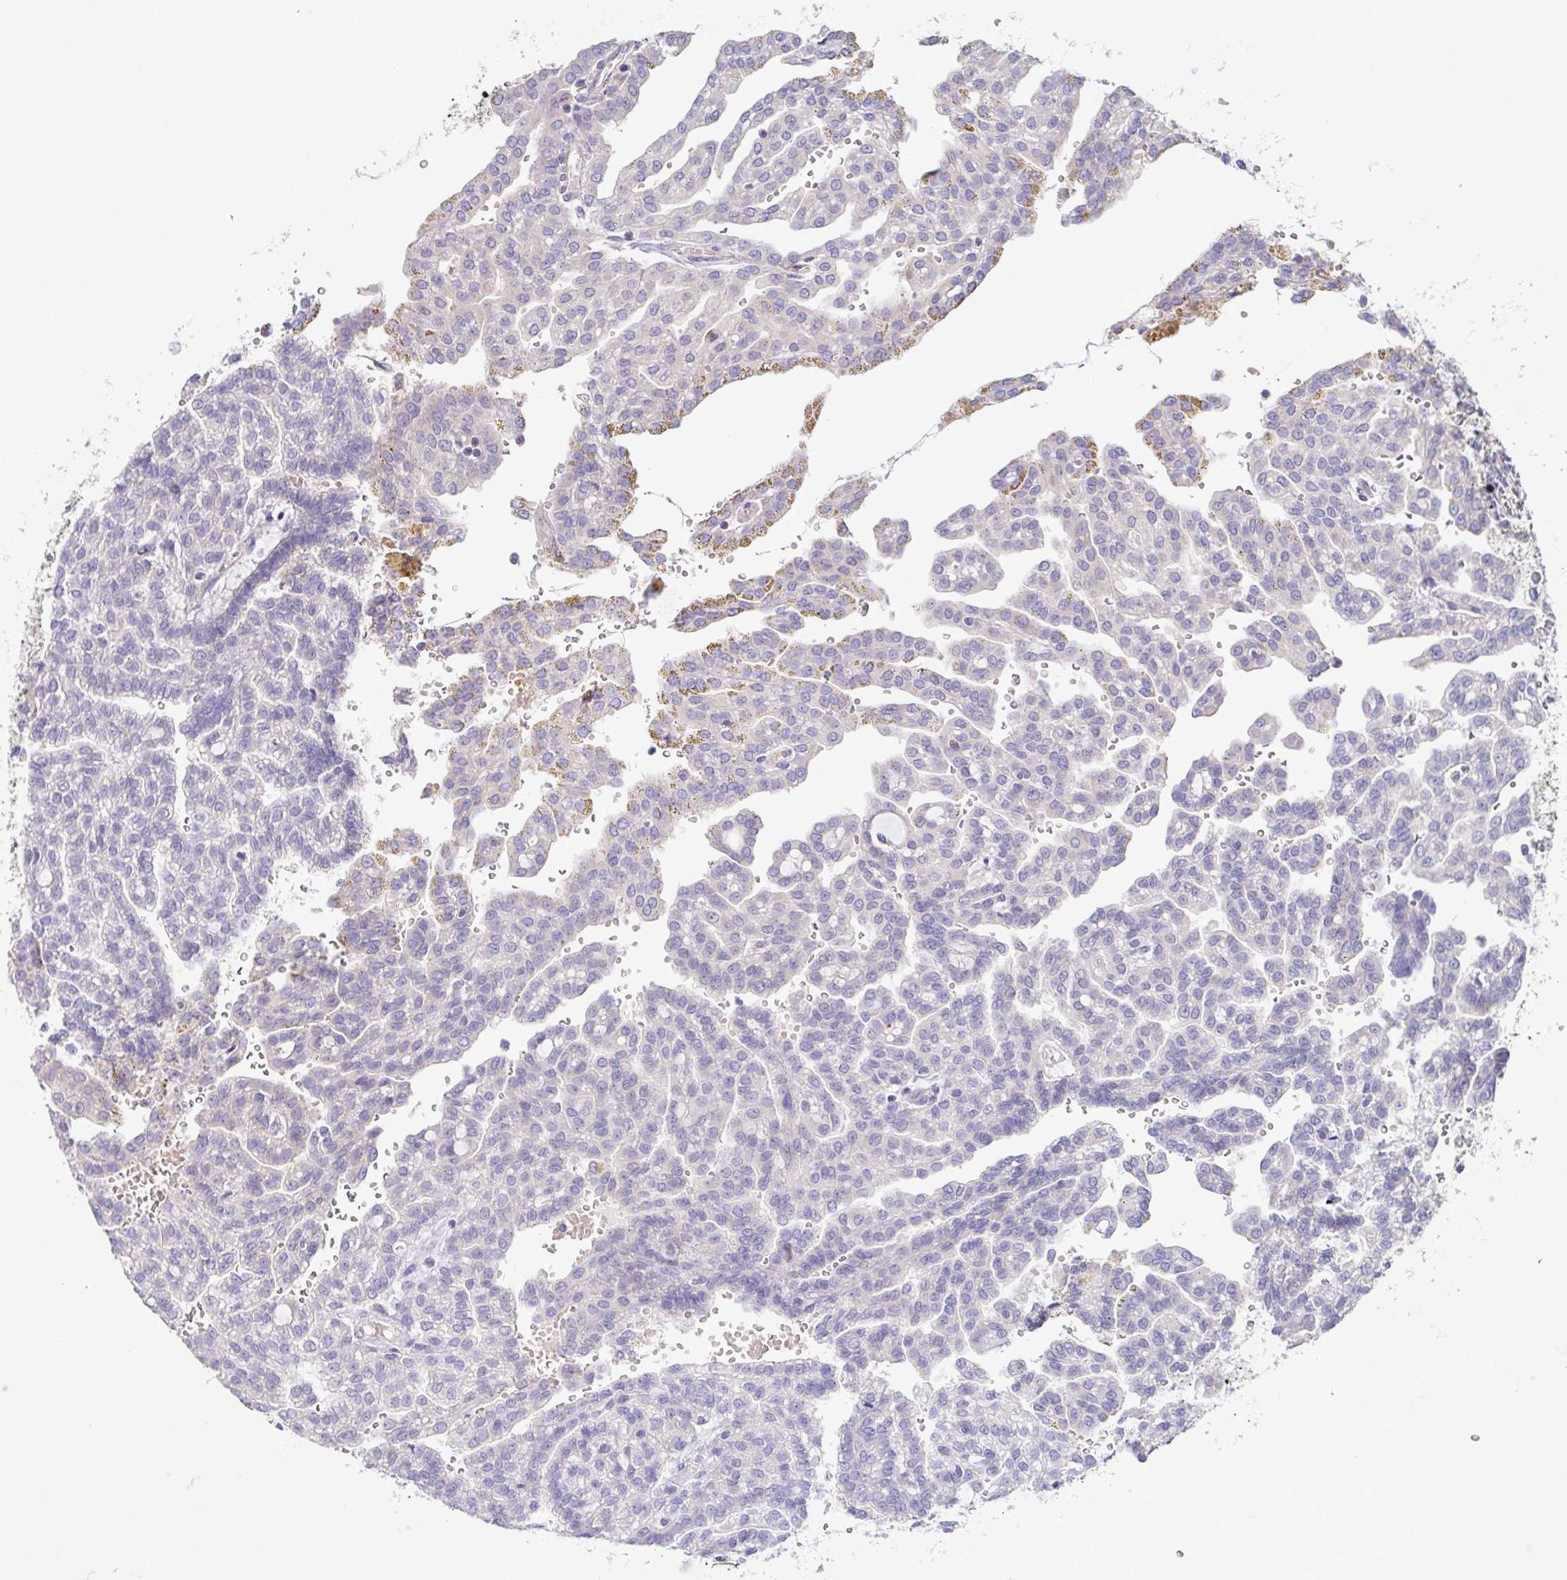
{"staining": {"intensity": "negative", "quantity": "none", "location": "none"}, "tissue": "renal cancer", "cell_type": "Tumor cells", "image_type": "cancer", "snomed": [{"axis": "morphology", "description": "Adenocarcinoma, NOS"}, {"axis": "topography", "description": "Kidney"}], "caption": "This photomicrograph is of adenocarcinoma (renal) stained with IHC to label a protein in brown with the nuclei are counter-stained blue. There is no expression in tumor cells.", "gene": "CFAP97D1", "patient": {"sex": "male", "age": 63}}